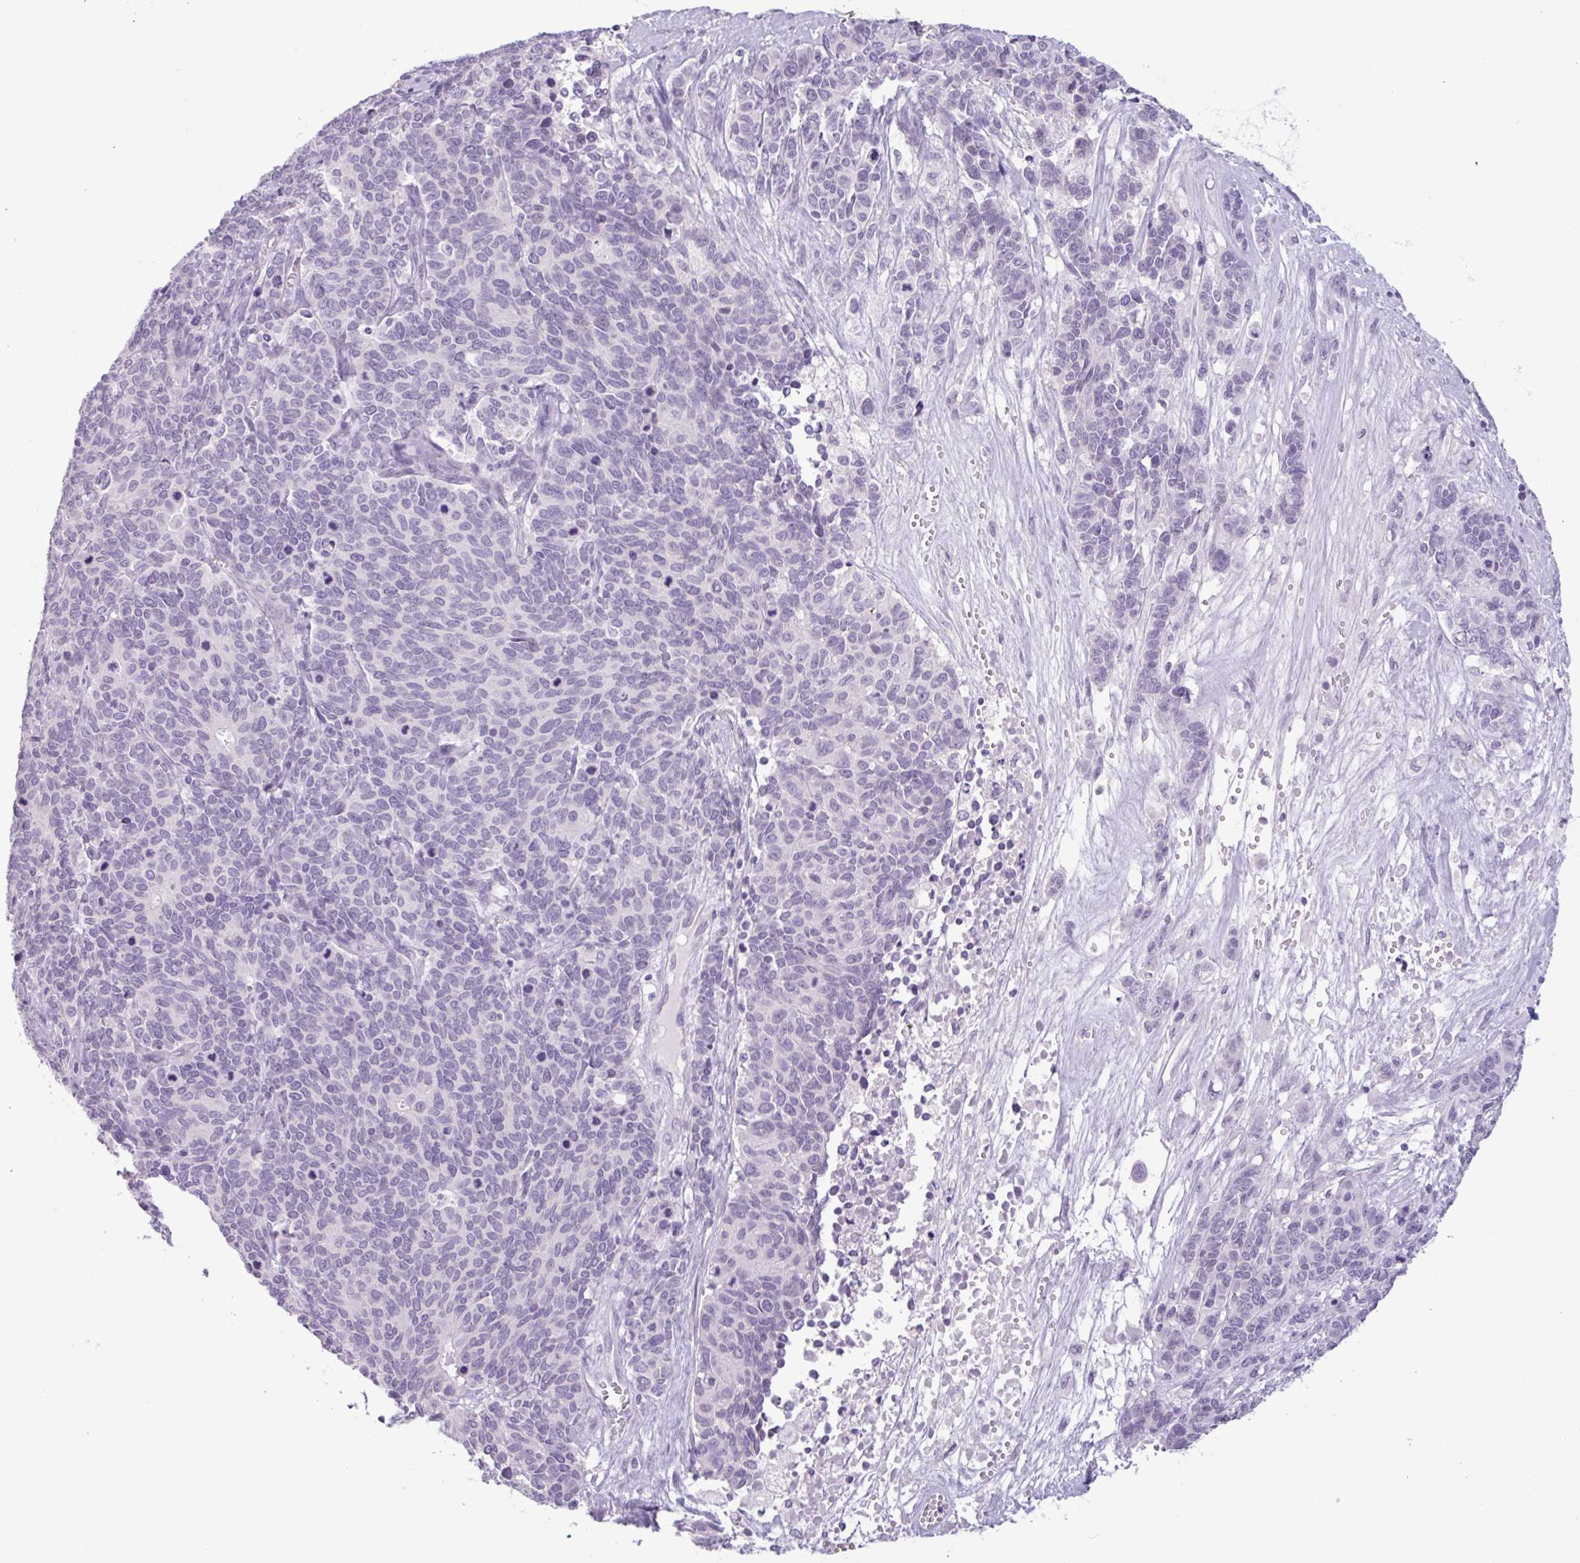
{"staining": {"intensity": "negative", "quantity": "none", "location": "none"}, "tissue": "cervical cancer", "cell_type": "Tumor cells", "image_type": "cancer", "snomed": [{"axis": "morphology", "description": "Squamous cell carcinoma, NOS"}, {"axis": "topography", "description": "Cervix"}], "caption": "High magnification brightfield microscopy of cervical cancer (squamous cell carcinoma) stained with DAB (3,3'-diaminobenzidine) (brown) and counterstained with hematoxylin (blue): tumor cells show no significant positivity.", "gene": "CTSE", "patient": {"sex": "female", "age": 60}}